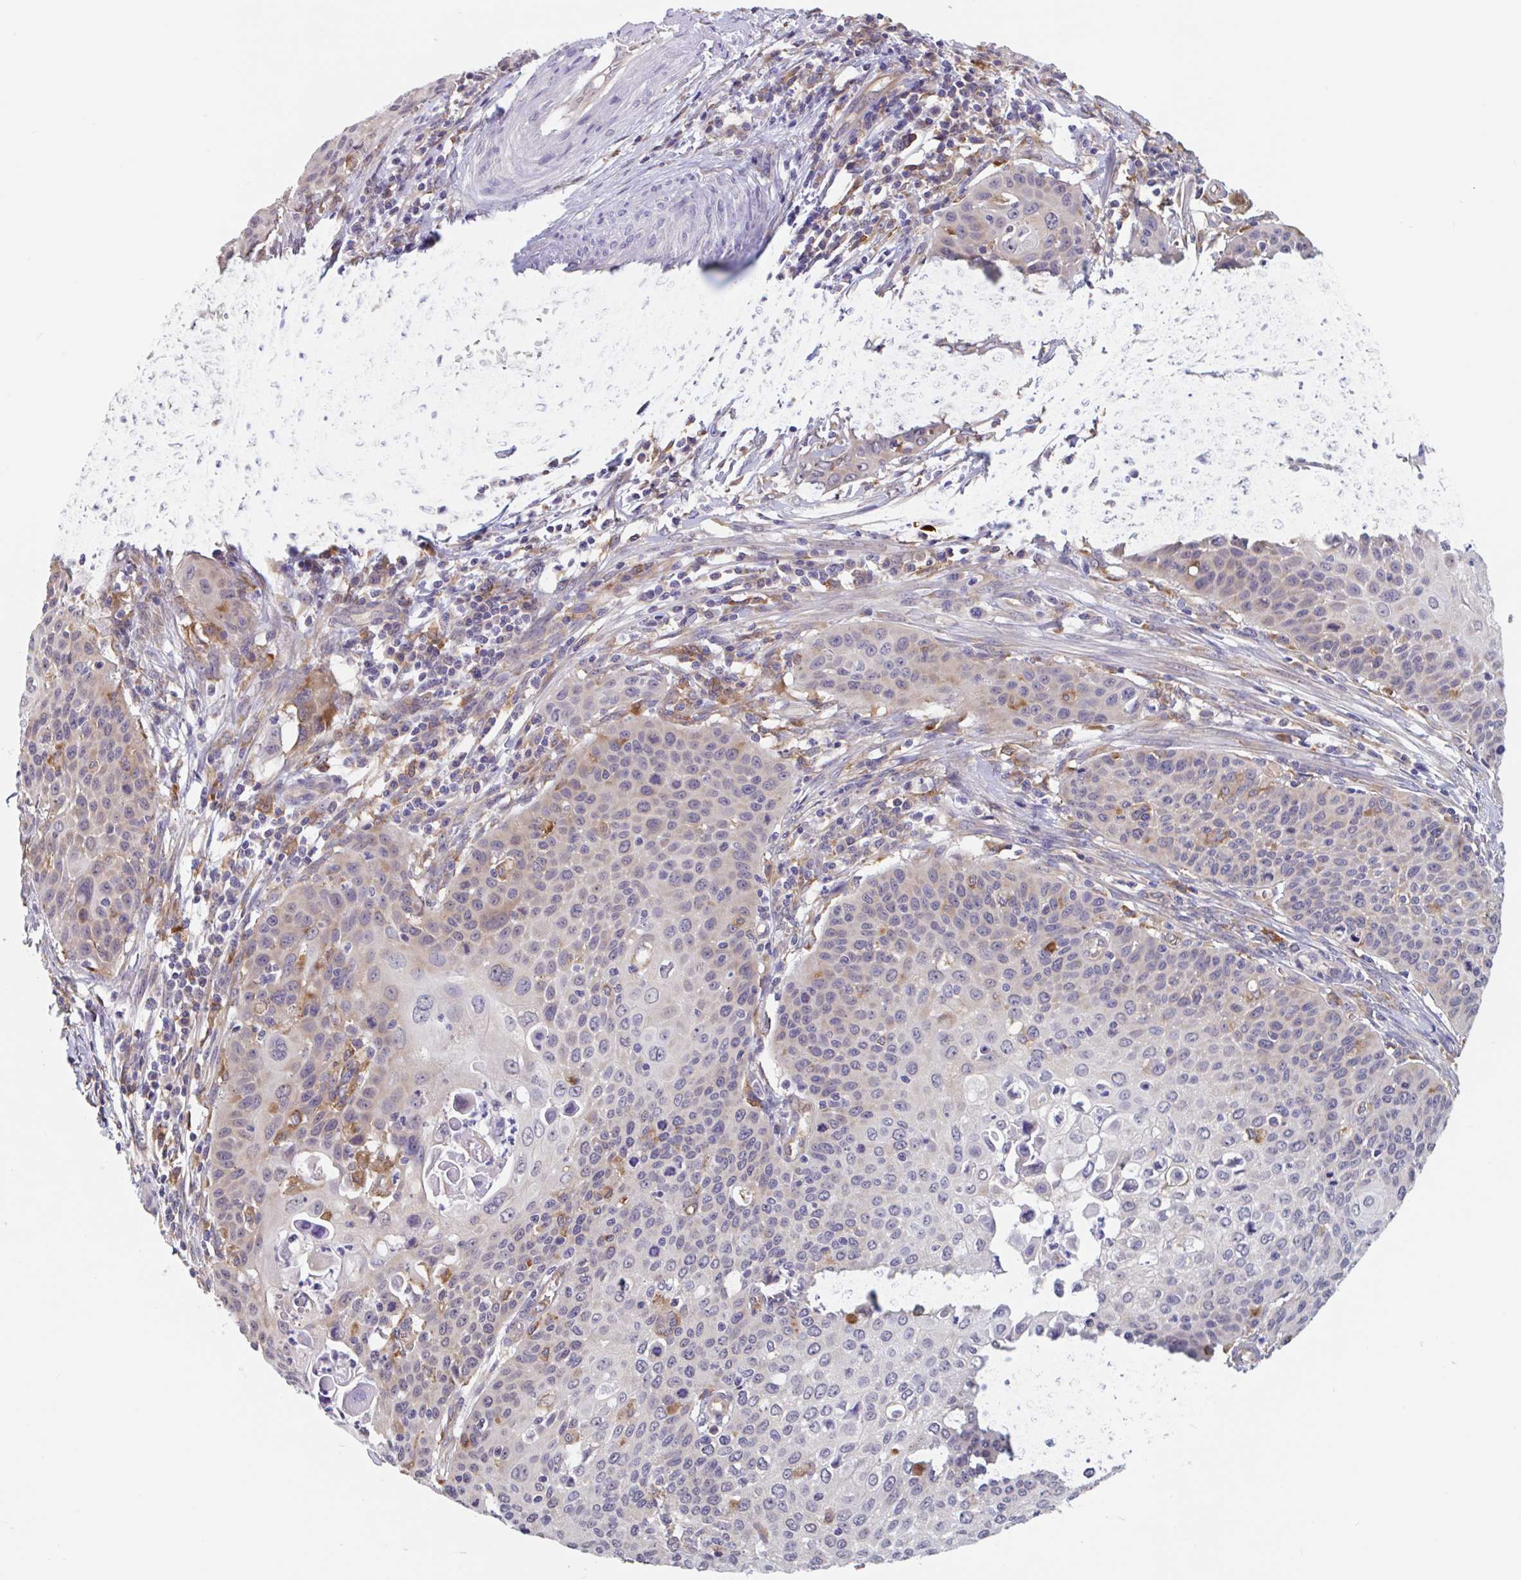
{"staining": {"intensity": "negative", "quantity": "none", "location": "none"}, "tissue": "cervical cancer", "cell_type": "Tumor cells", "image_type": "cancer", "snomed": [{"axis": "morphology", "description": "Squamous cell carcinoma, NOS"}, {"axis": "topography", "description": "Cervix"}], "caption": "A micrograph of cervical cancer (squamous cell carcinoma) stained for a protein displays no brown staining in tumor cells.", "gene": "SNX8", "patient": {"sex": "female", "age": 65}}